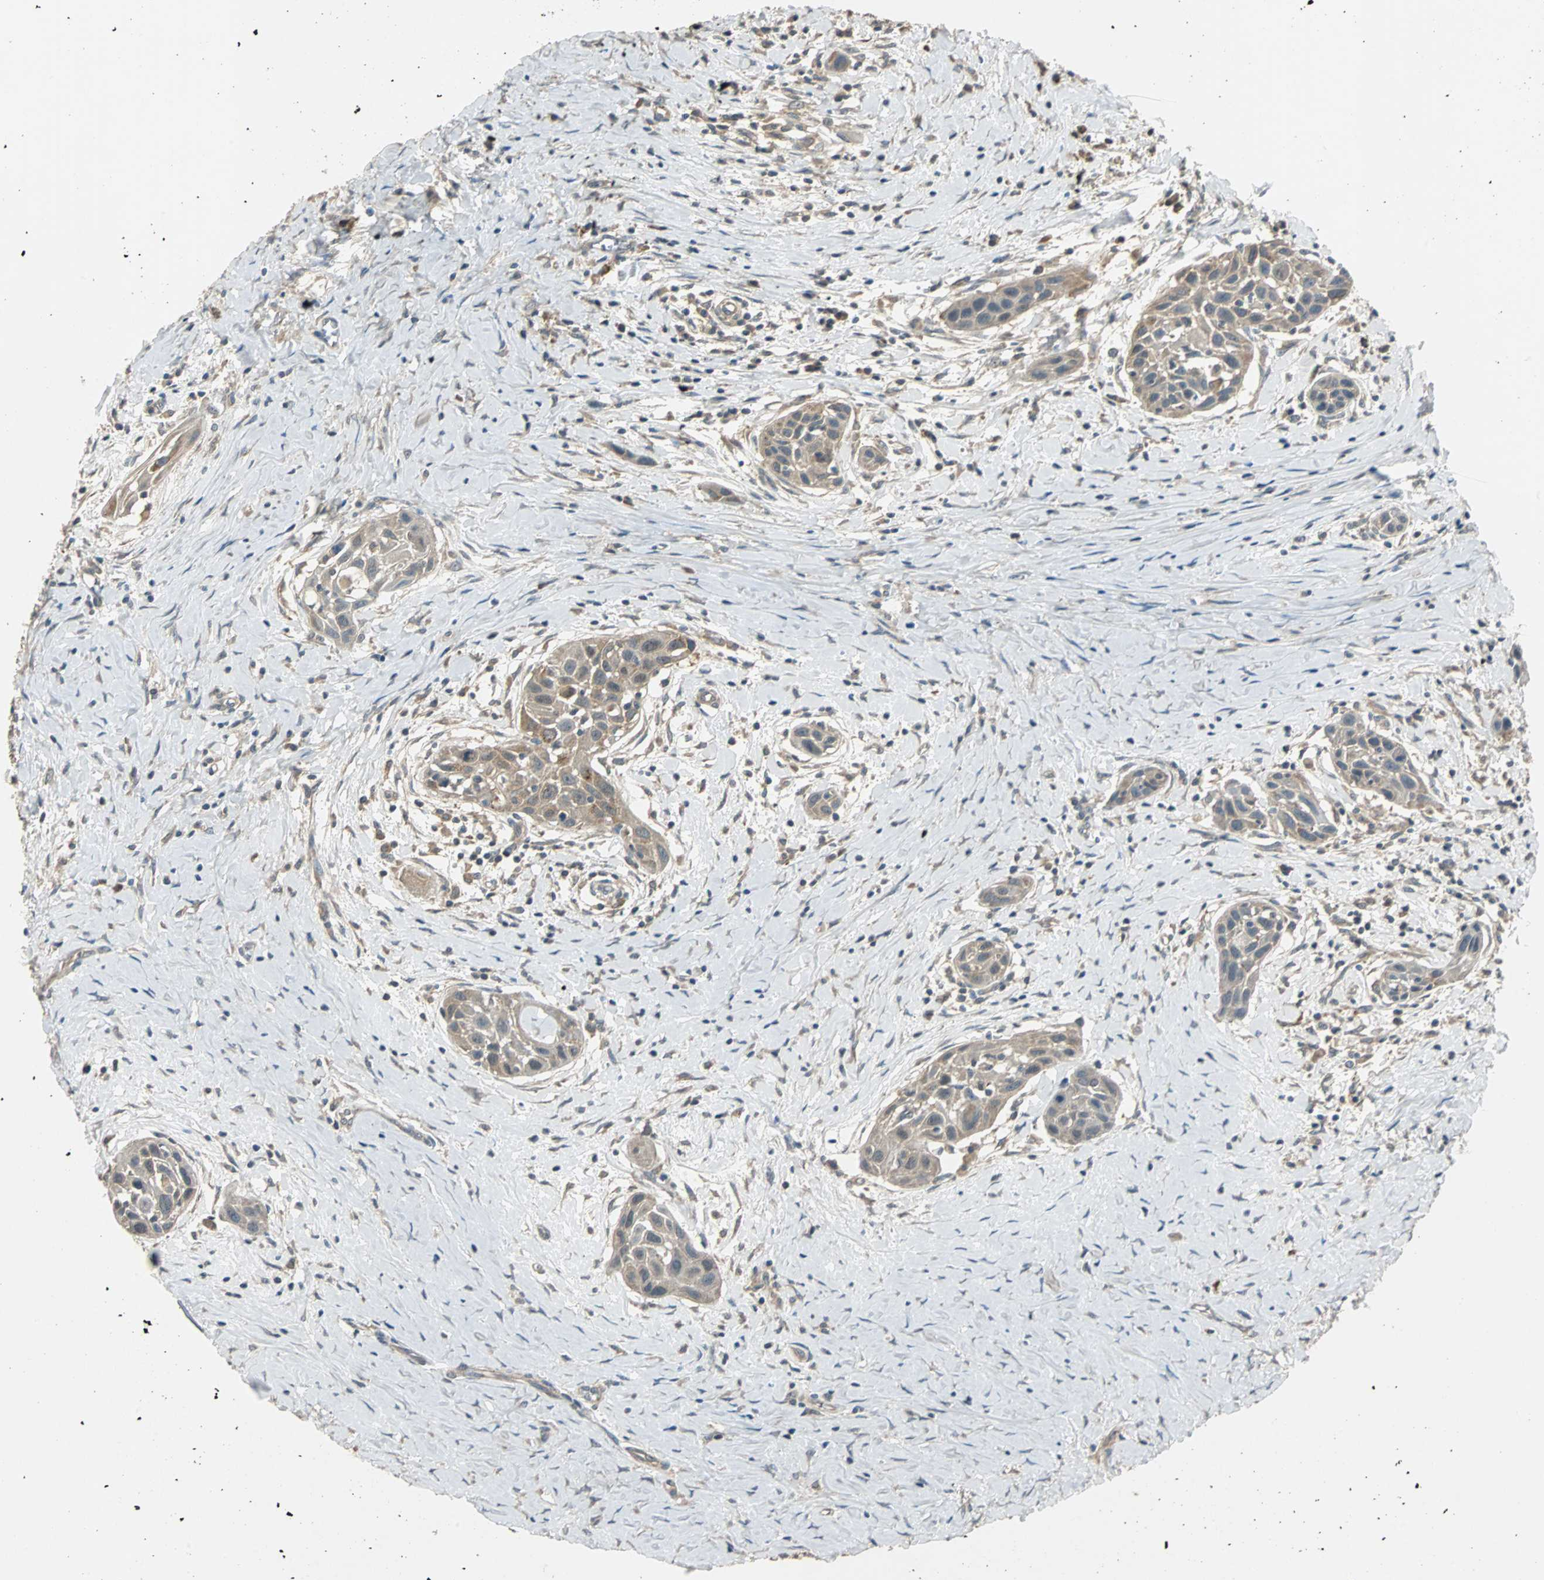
{"staining": {"intensity": "moderate", "quantity": ">75%", "location": "cytoplasmic/membranous"}, "tissue": "head and neck cancer", "cell_type": "Tumor cells", "image_type": "cancer", "snomed": [{"axis": "morphology", "description": "Squamous cell carcinoma, NOS"}, {"axis": "topography", "description": "Oral tissue"}, {"axis": "topography", "description": "Head-Neck"}], "caption": "Moderate cytoplasmic/membranous staining for a protein is identified in approximately >75% of tumor cells of head and neck cancer using IHC.", "gene": "ABHD2", "patient": {"sex": "female", "age": 50}}